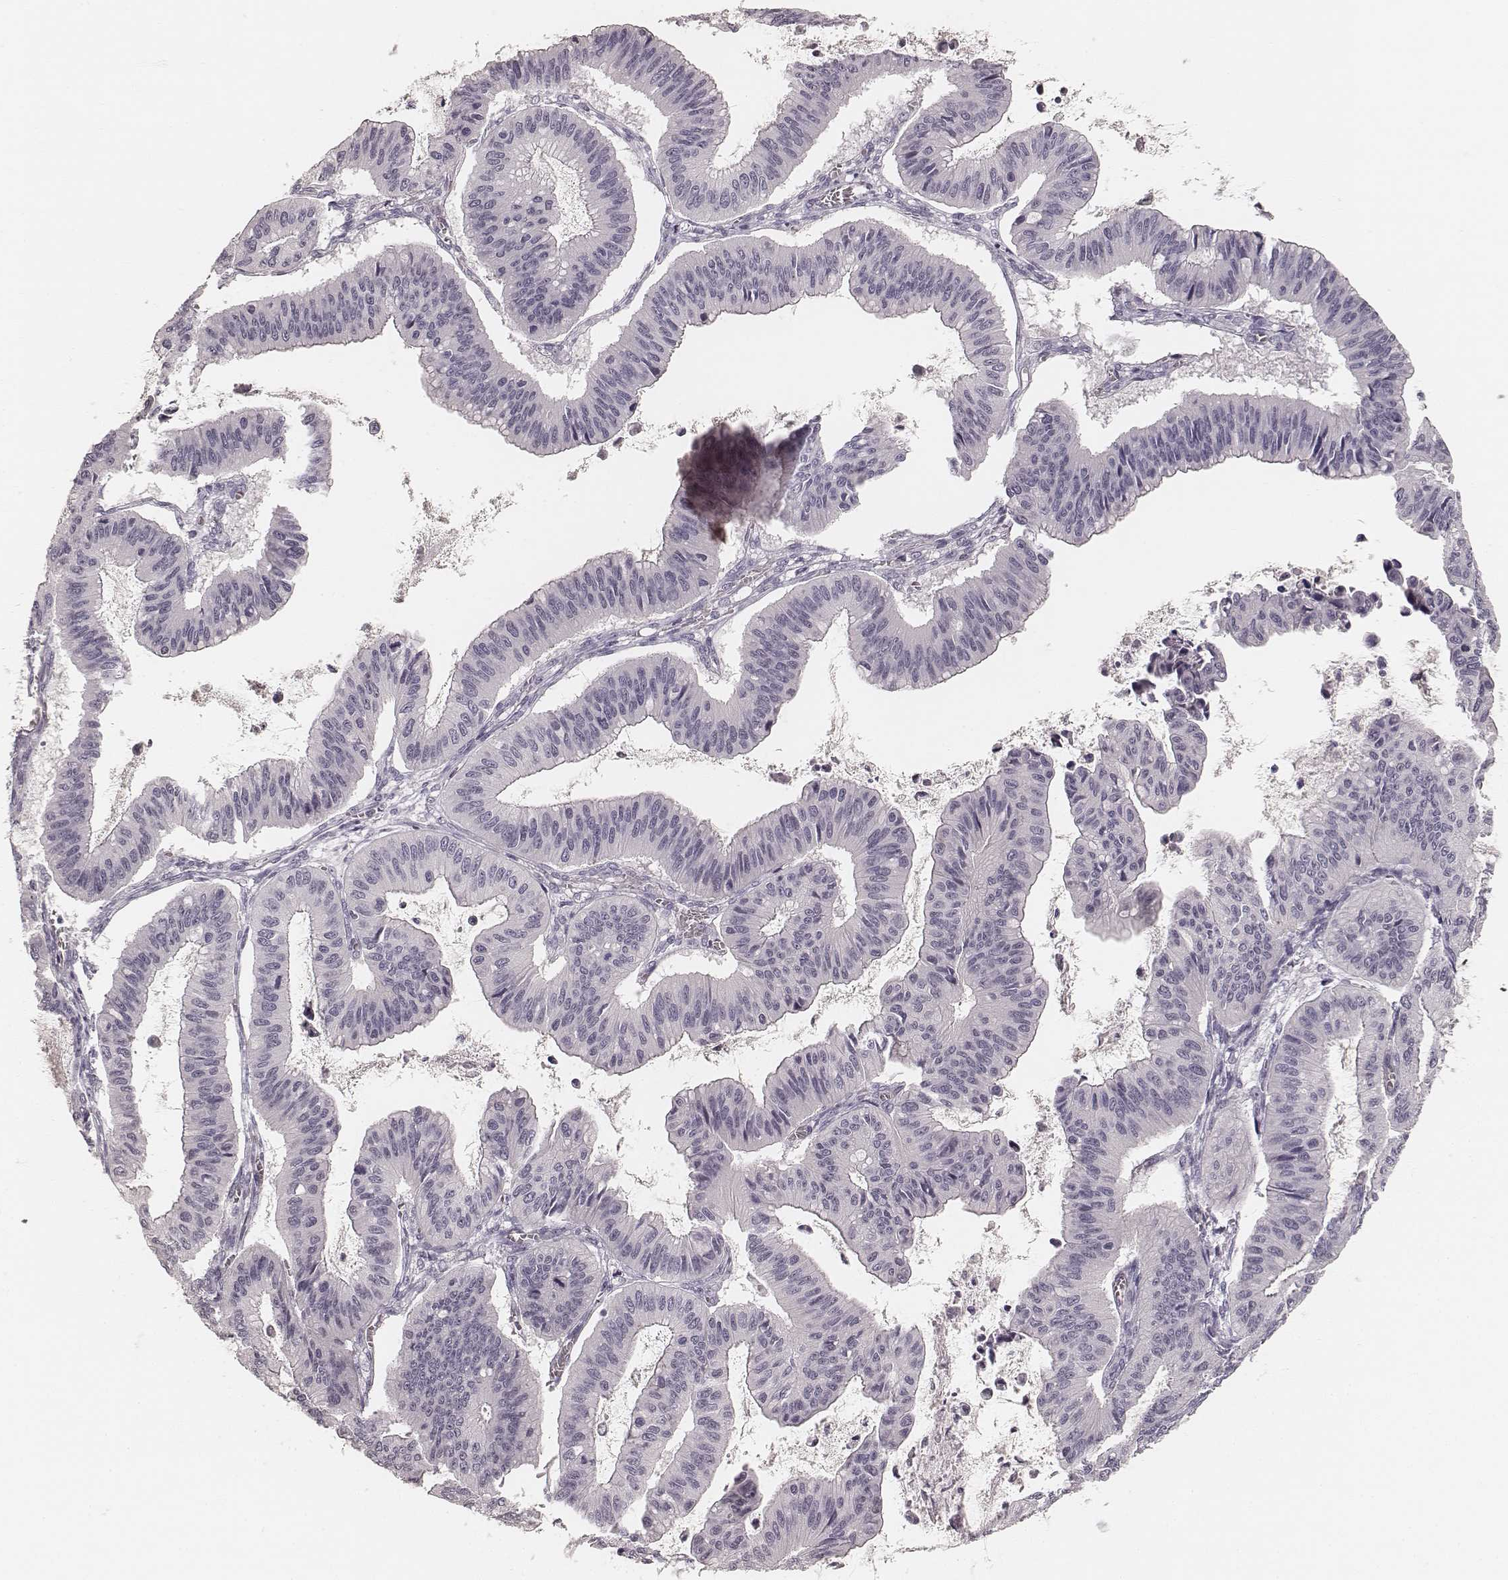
{"staining": {"intensity": "negative", "quantity": "none", "location": "none"}, "tissue": "ovarian cancer", "cell_type": "Tumor cells", "image_type": "cancer", "snomed": [{"axis": "morphology", "description": "Cystadenocarcinoma, mucinous, NOS"}, {"axis": "topography", "description": "Ovary"}], "caption": "Tumor cells are negative for brown protein staining in ovarian cancer (mucinous cystadenocarcinoma).", "gene": "HNF4G", "patient": {"sex": "female", "age": 72}}